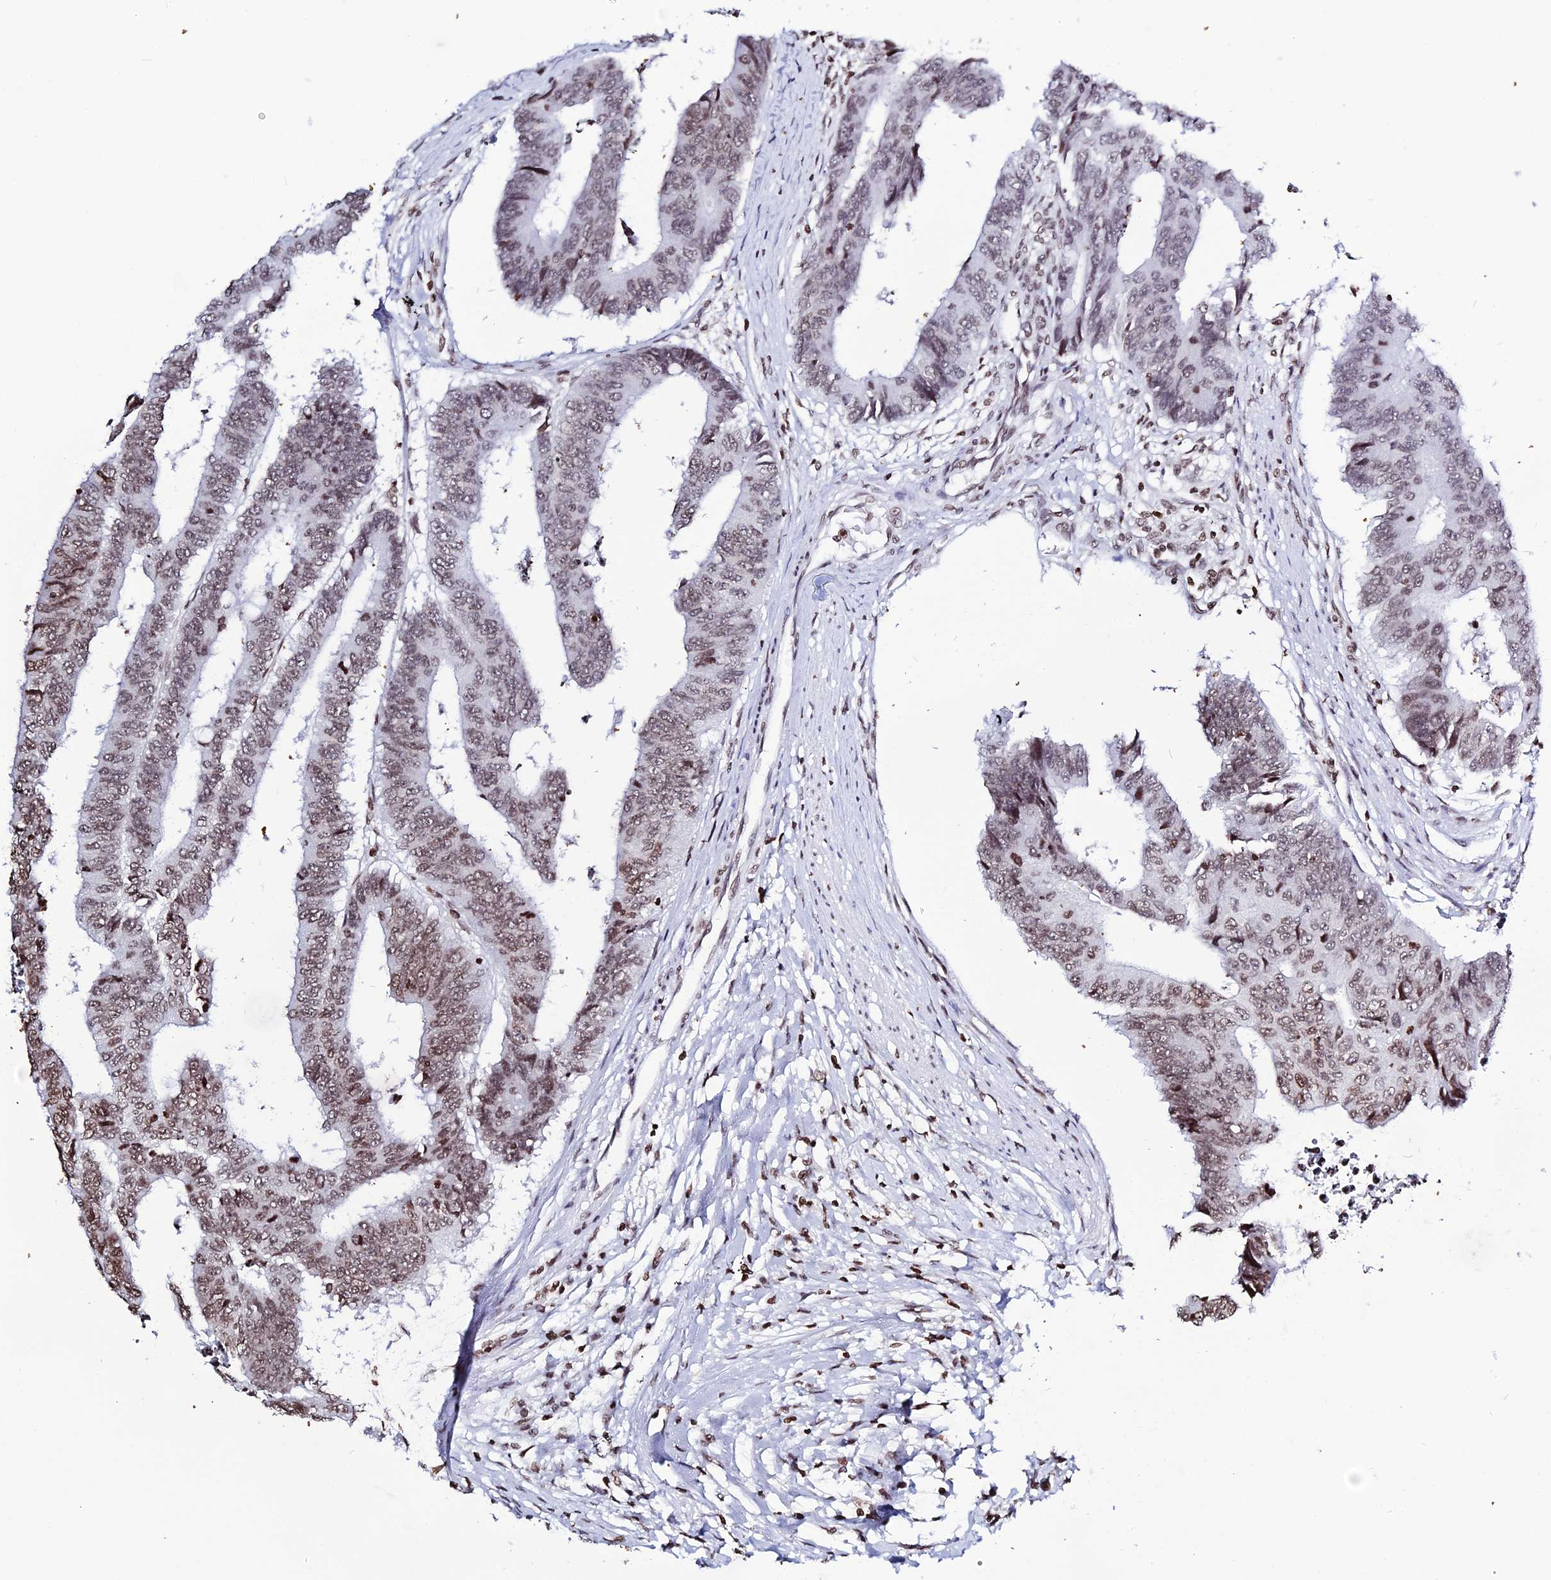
{"staining": {"intensity": "moderate", "quantity": ">75%", "location": "nuclear"}, "tissue": "colorectal cancer", "cell_type": "Tumor cells", "image_type": "cancer", "snomed": [{"axis": "morphology", "description": "Adenocarcinoma, NOS"}, {"axis": "topography", "description": "Rectum"}], "caption": "Immunohistochemical staining of colorectal cancer (adenocarcinoma) shows medium levels of moderate nuclear protein positivity in about >75% of tumor cells.", "gene": "MACROH2A2", "patient": {"sex": "male", "age": 84}}